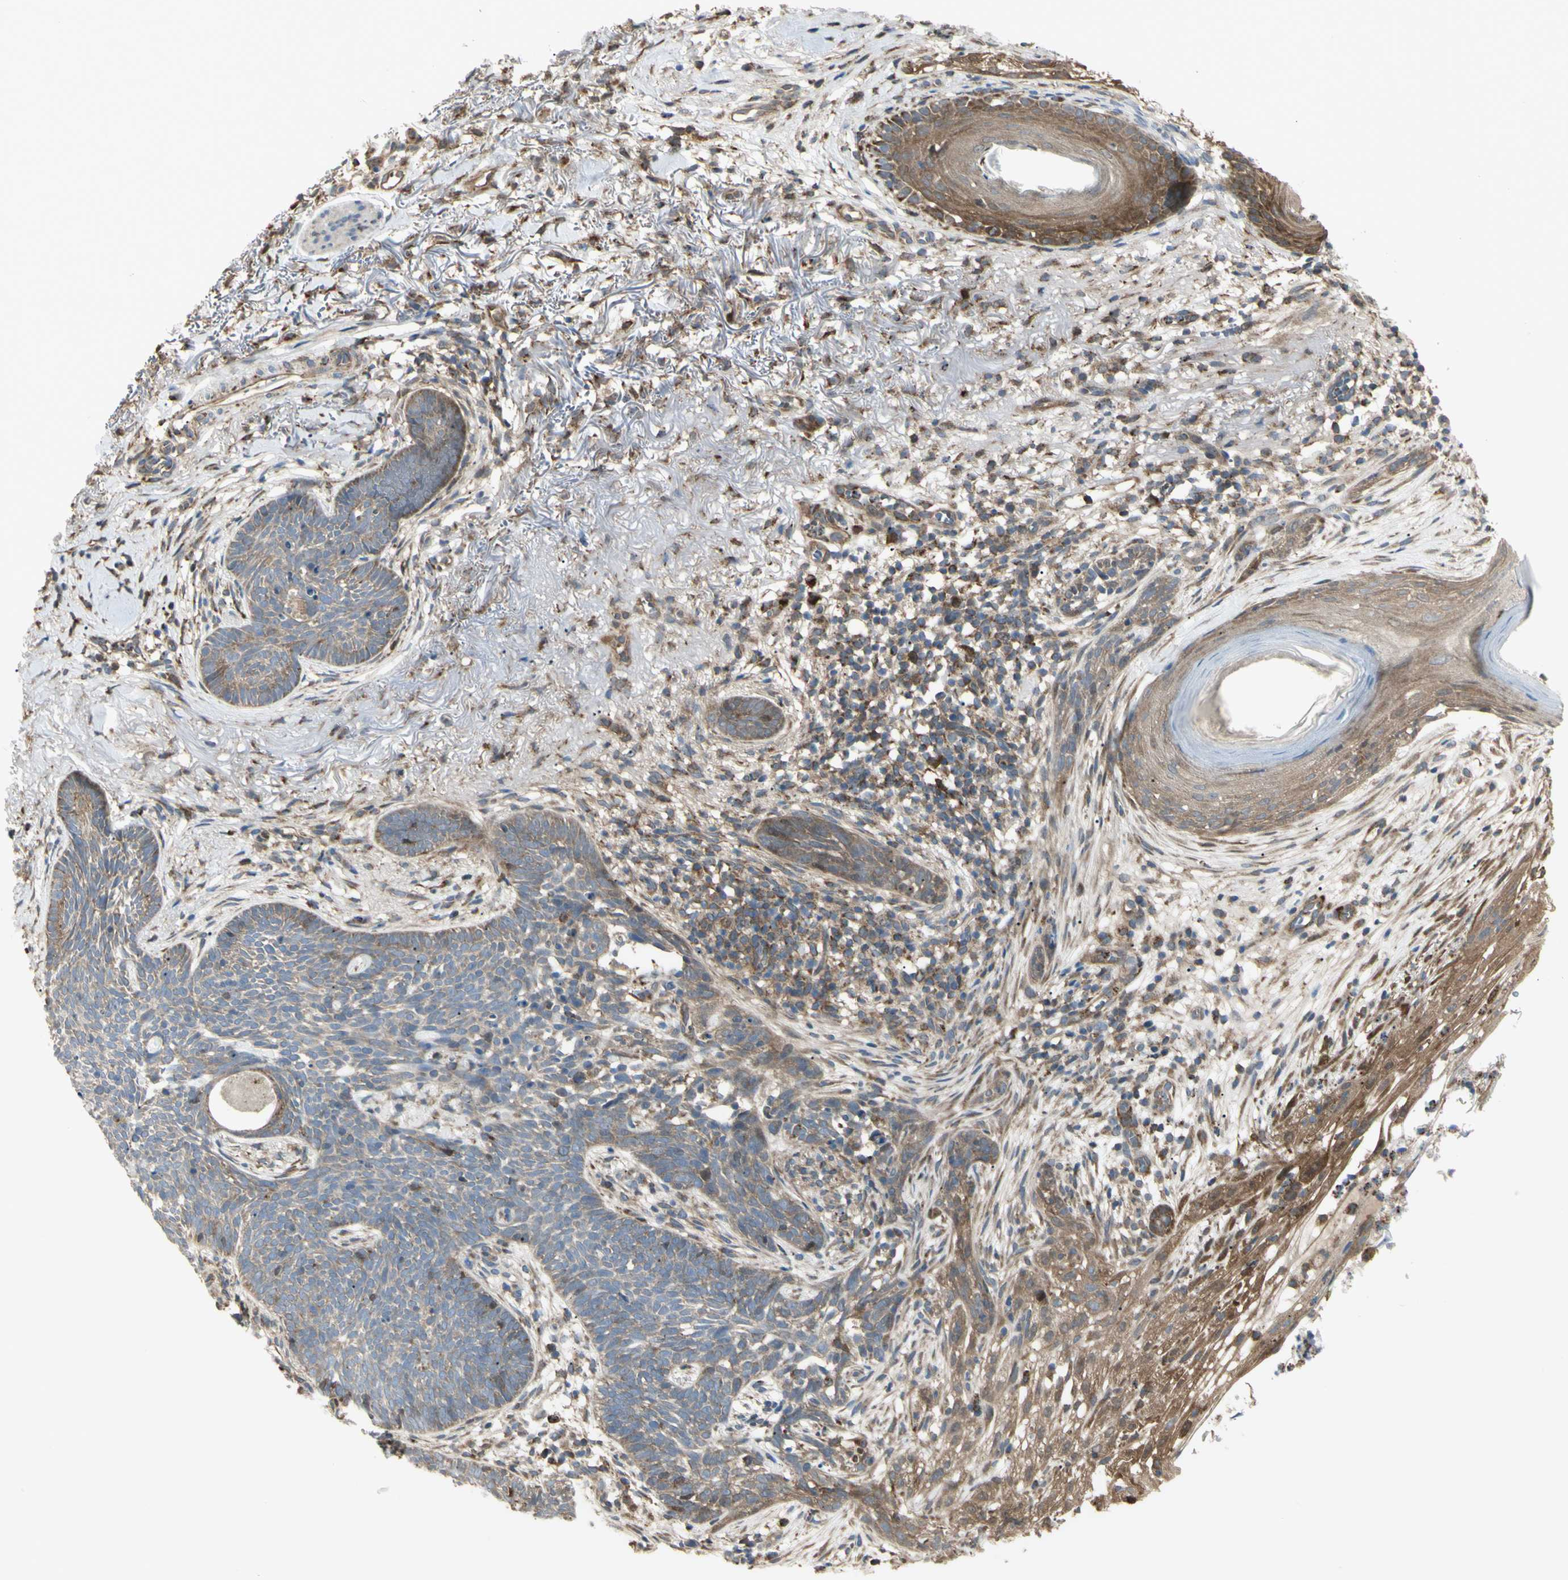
{"staining": {"intensity": "weak", "quantity": ">75%", "location": "cytoplasmic/membranous"}, "tissue": "skin cancer", "cell_type": "Tumor cells", "image_type": "cancer", "snomed": [{"axis": "morphology", "description": "Basal cell carcinoma"}, {"axis": "topography", "description": "Skin"}], "caption": "Protein staining shows weak cytoplasmic/membranous expression in about >75% of tumor cells in skin cancer.", "gene": "EIF5A", "patient": {"sex": "female", "age": 70}}